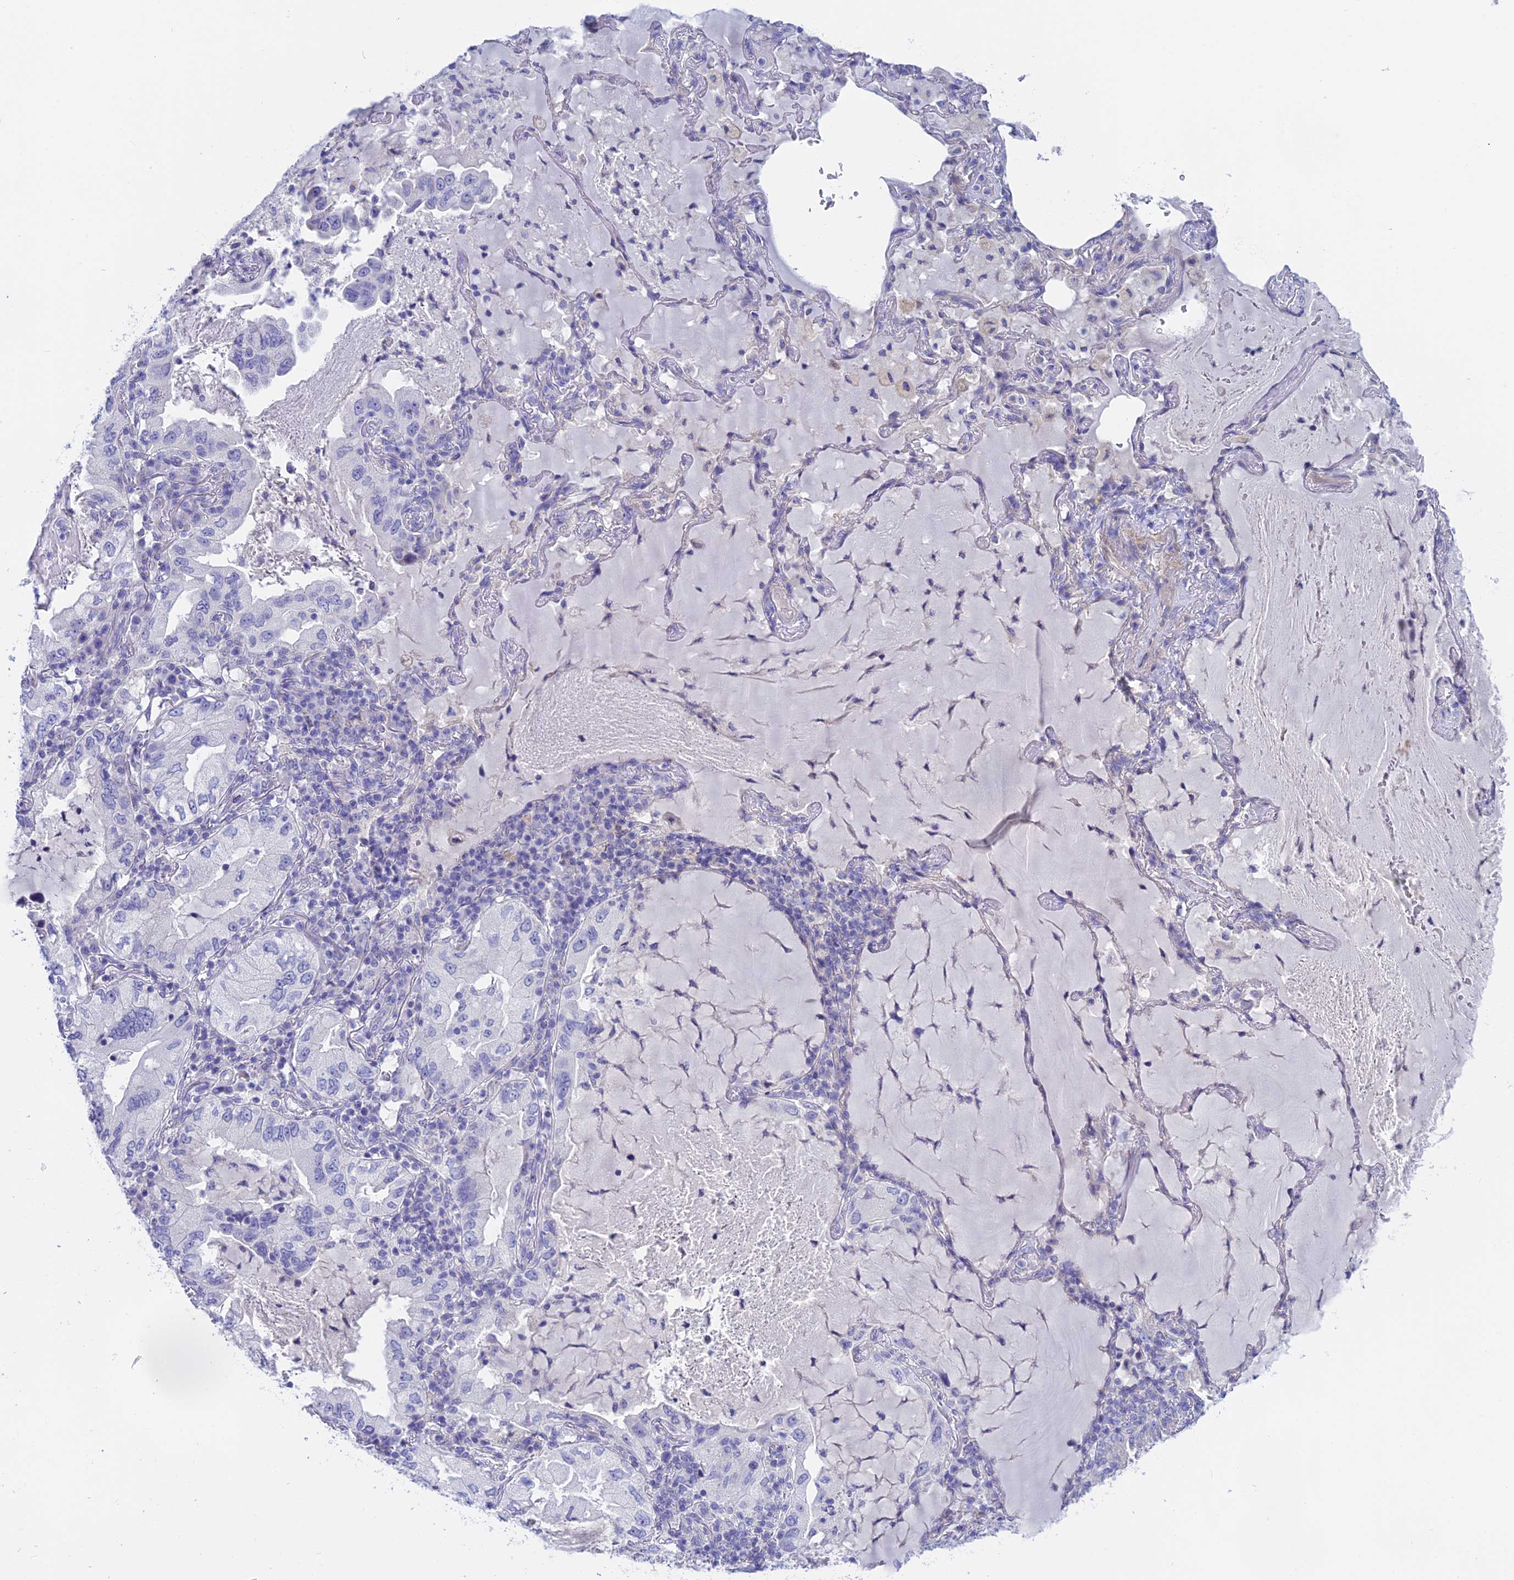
{"staining": {"intensity": "negative", "quantity": "none", "location": "none"}, "tissue": "lung cancer", "cell_type": "Tumor cells", "image_type": "cancer", "snomed": [{"axis": "morphology", "description": "Adenocarcinoma, NOS"}, {"axis": "topography", "description": "Lung"}], "caption": "This is a micrograph of IHC staining of lung cancer (adenocarcinoma), which shows no expression in tumor cells.", "gene": "GLB1L", "patient": {"sex": "female", "age": 69}}